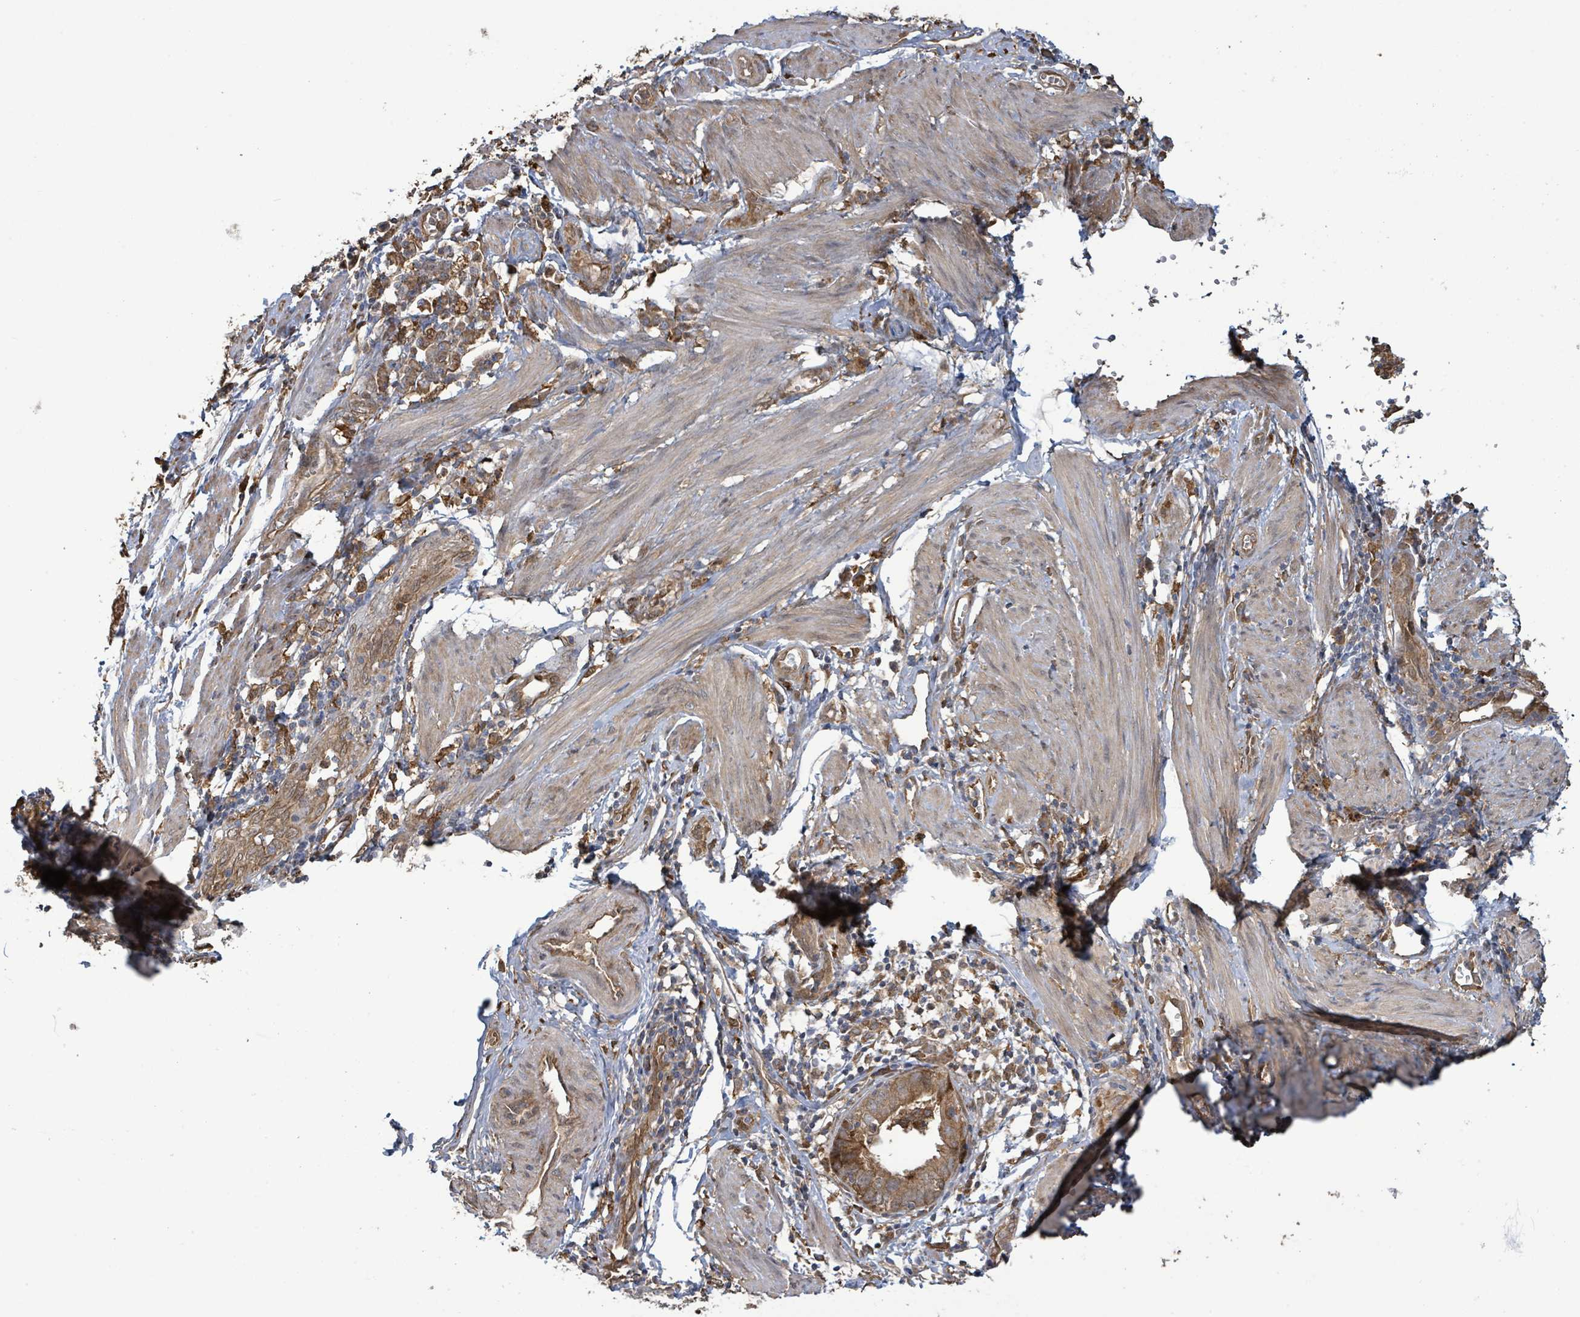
{"staining": {"intensity": "moderate", "quantity": ">75%", "location": "cytoplasmic/membranous"}, "tissue": "endometrial cancer", "cell_type": "Tumor cells", "image_type": "cancer", "snomed": [{"axis": "morphology", "description": "Adenocarcinoma, NOS"}, {"axis": "topography", "description": "Endometrium"}], "caption": "Human adenocarcinoma (endometrial) stained with a protein marker reveals moderate staining in tumor cells.", "gene": "ARPIN", "patient": {"sex": "female", "age": 68}}